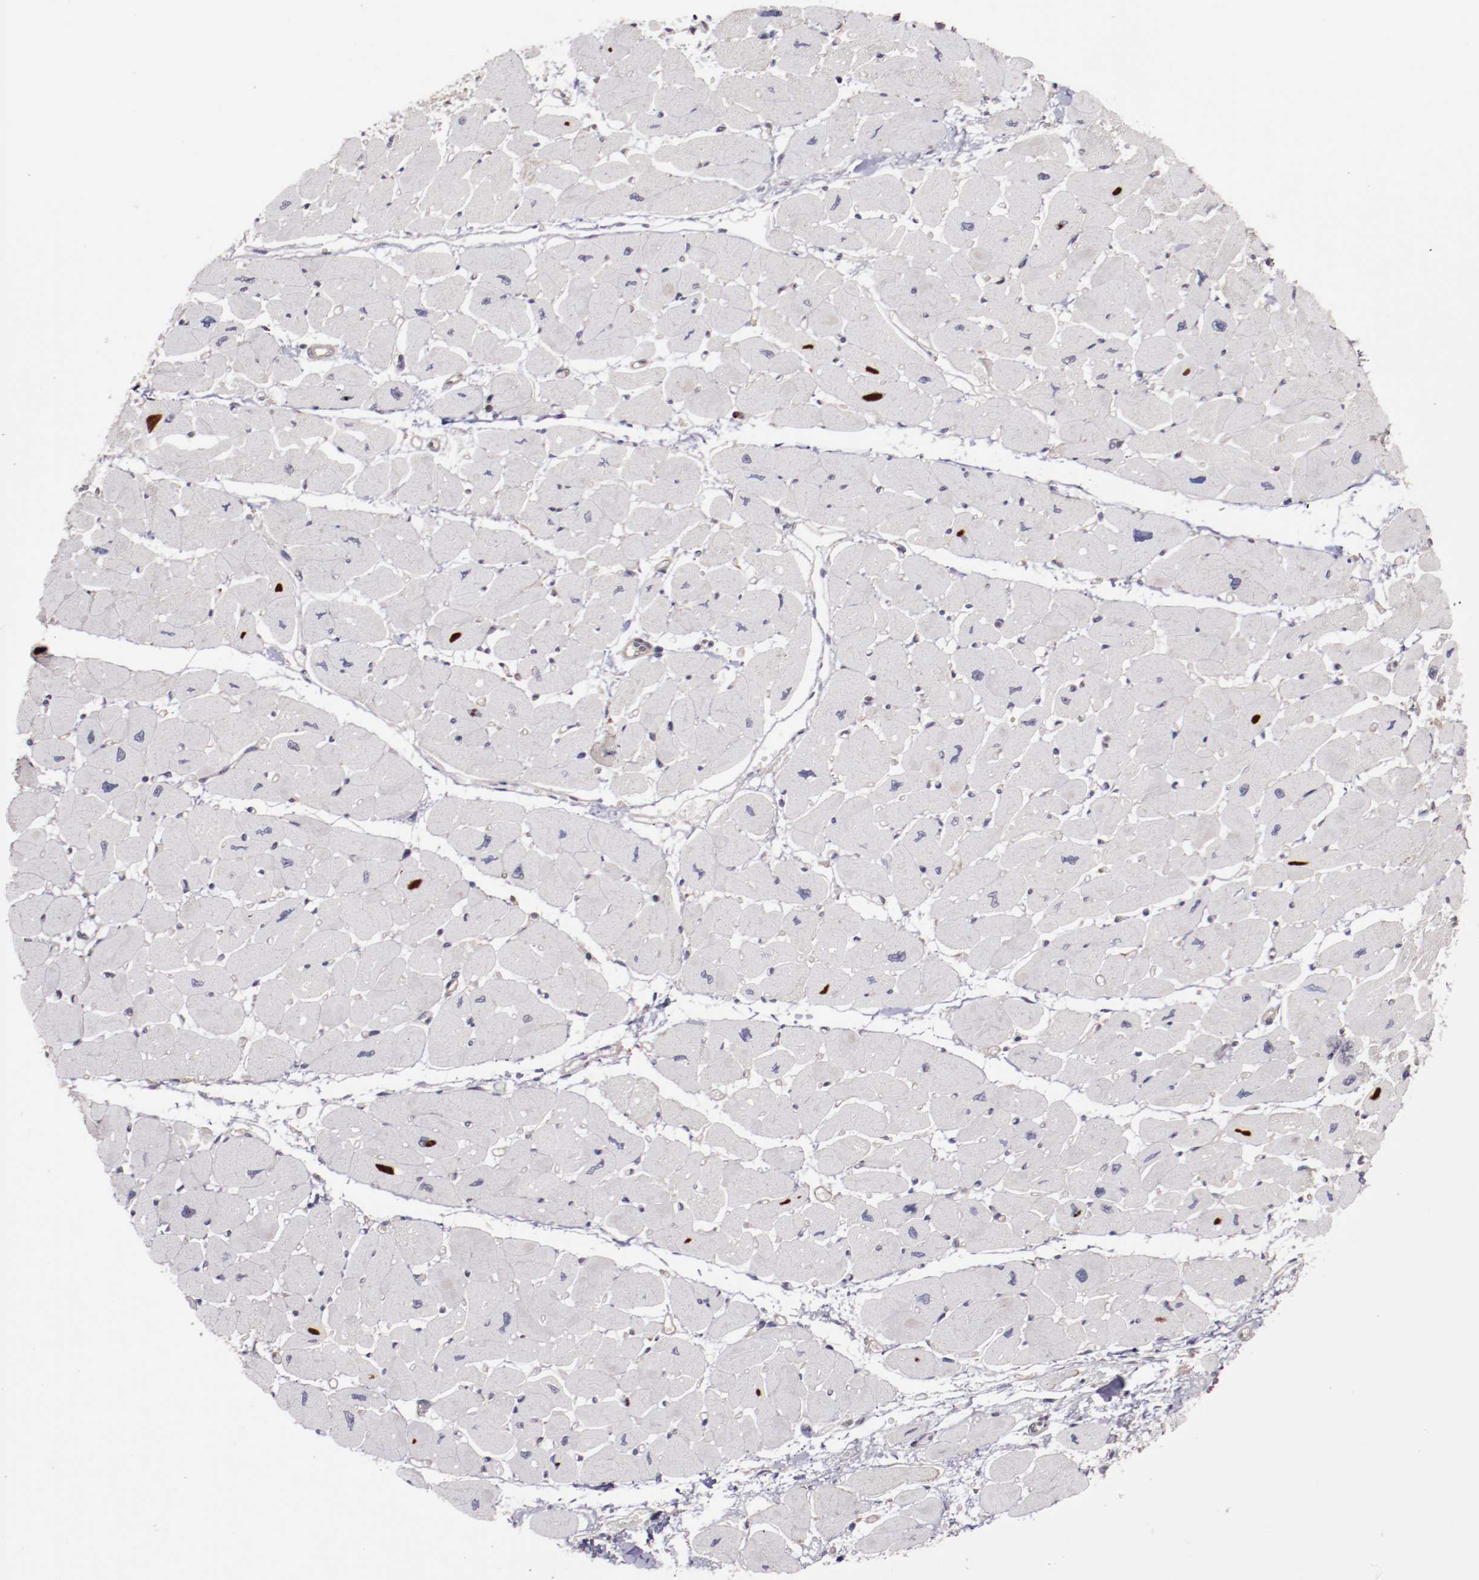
{"staining": {"intensity": "strong", "quantity": "<25%", "location": "nuclear"}, "tissue": "heart muscle", "cell_type": "Cardiomyocytes", "image_type": "normal", "snomed": [{"axis": "morphology", "description": "Normal tissue, NOS"}, {"axis": "topography", "description": "Heart"}], "caption": "Immunohistochemical staining of benign heart muscle displays <25% levels of strong nuclear protein expression in approximately <25% of cardiomyocytes. The protein is shown in brown color, while the nuclei are stained blue.", "gene": "FTSJ1", "patient": {"sex": "female", "age": 54}}